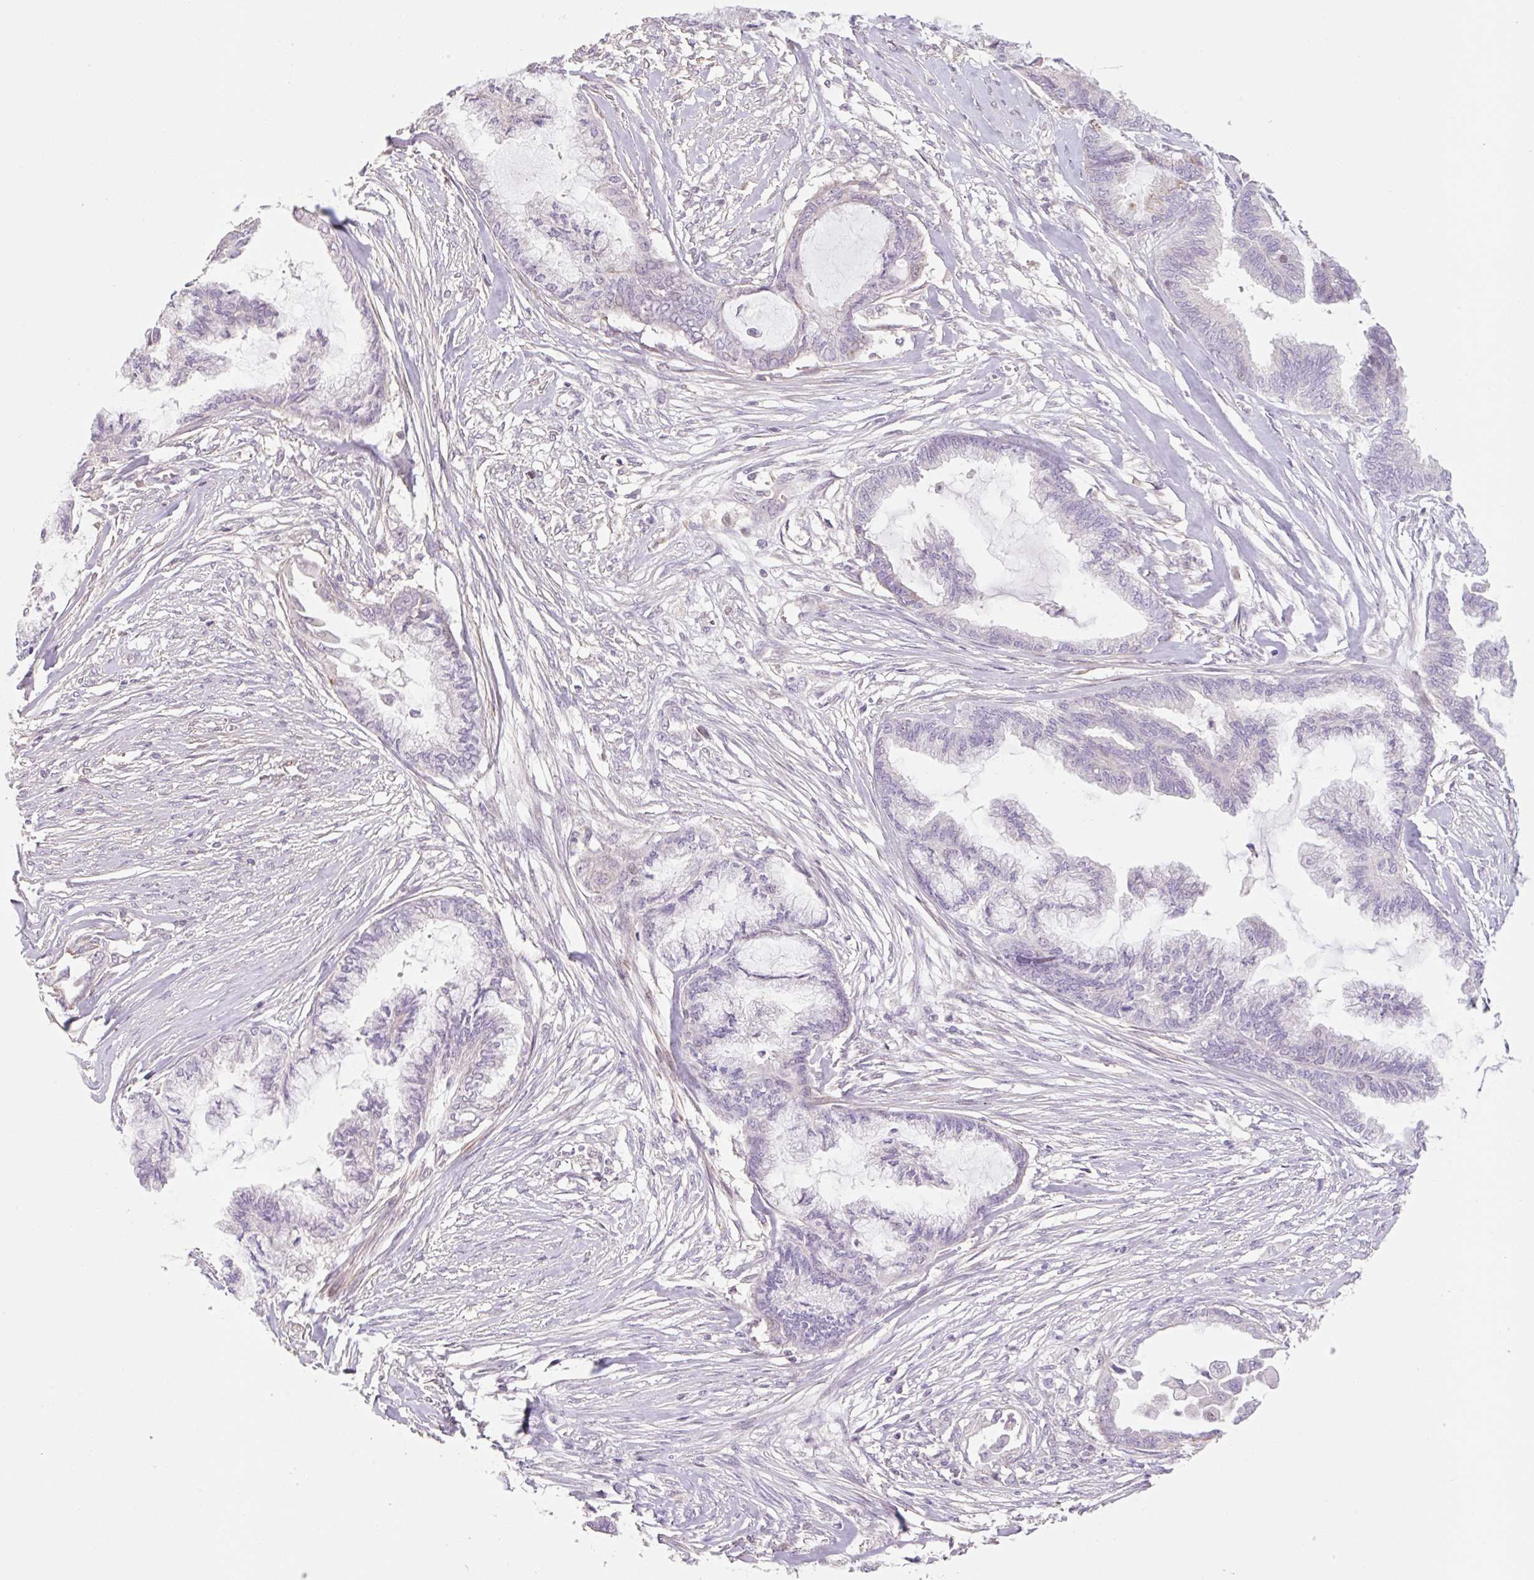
{"staining": {"intensity": "negative", "quantity": "none", "location": "none"}, "tissue": "endometrial cancer", "cell_type": "Tumor cells", "image_type": "cancer", "snomed": [{"axis": "morphology", "description": "Adenocarcinoma, NOS"}, {"axis": "topography", "description": "Endometrium"}], "caption": "Endometrial cancer (adenocarcinoma) was stained to show a protein in brown. There is no significant staining in tumor cells.", "gene": "ZNF552", "patient": {"sex": "female", "age": 86}}